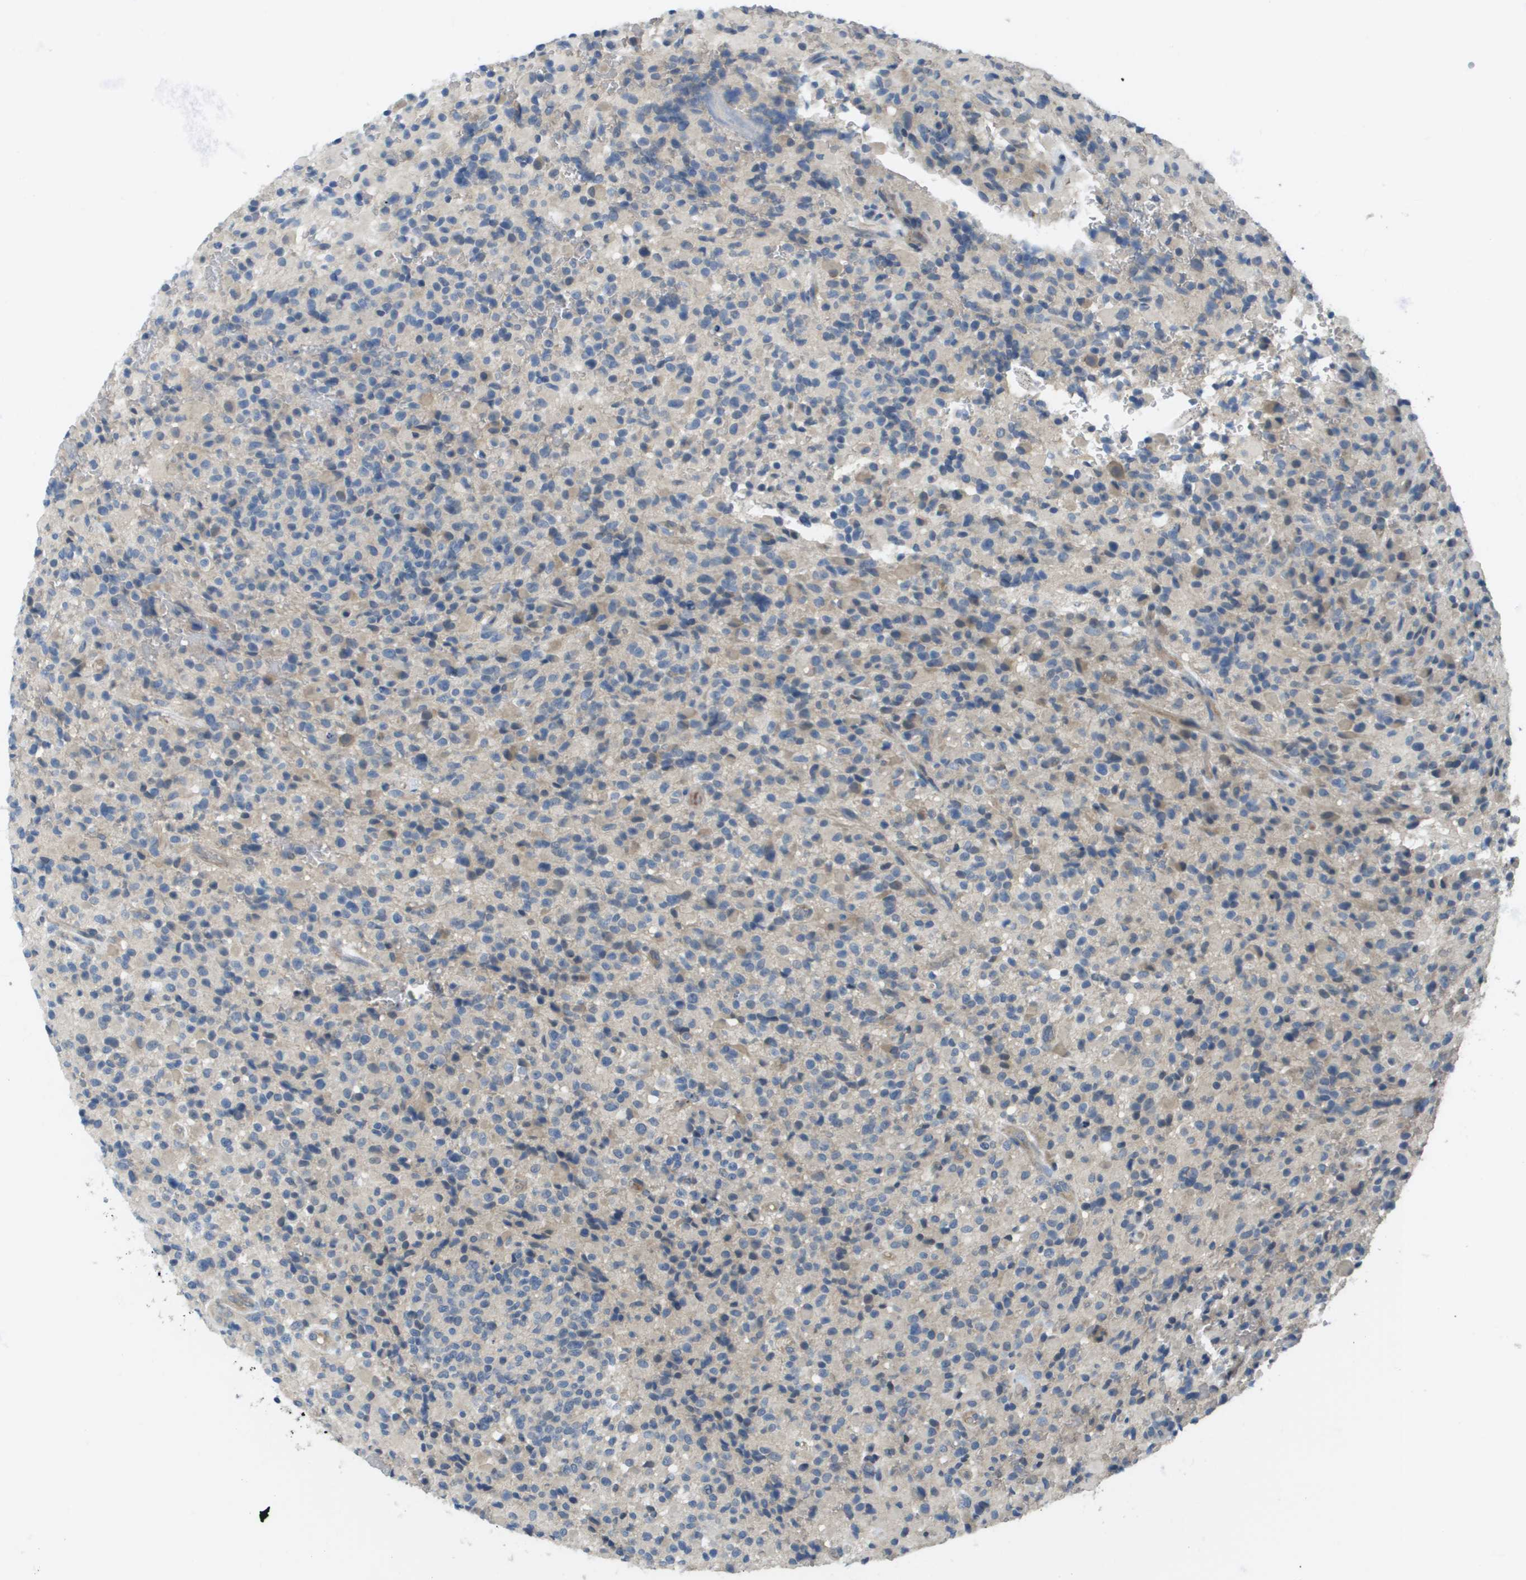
{"staining": {"intensity": "weak", "quantity": "<25%", "location": "cytoplasmic/membranous"}, "tissue": "glioma", "cell_type": "Tumor cells", "image_type": "cancer", "snomed": [{"axis": "morphology", "description": "Glioma, malignant, High grade"}, {"axis": "topography", "description": "Brain"}], "caption": "Tumor cells show no significant protein expression in malignant glioma (high-grade). Brightfield microscopy of IHC stained with DAB (3,3'-diaminobenzidine) (brown) and hematoxylin (blue), captured at high magnification.", "gene": "KRT23", "patient": {"sex": "male", "age": 71}}